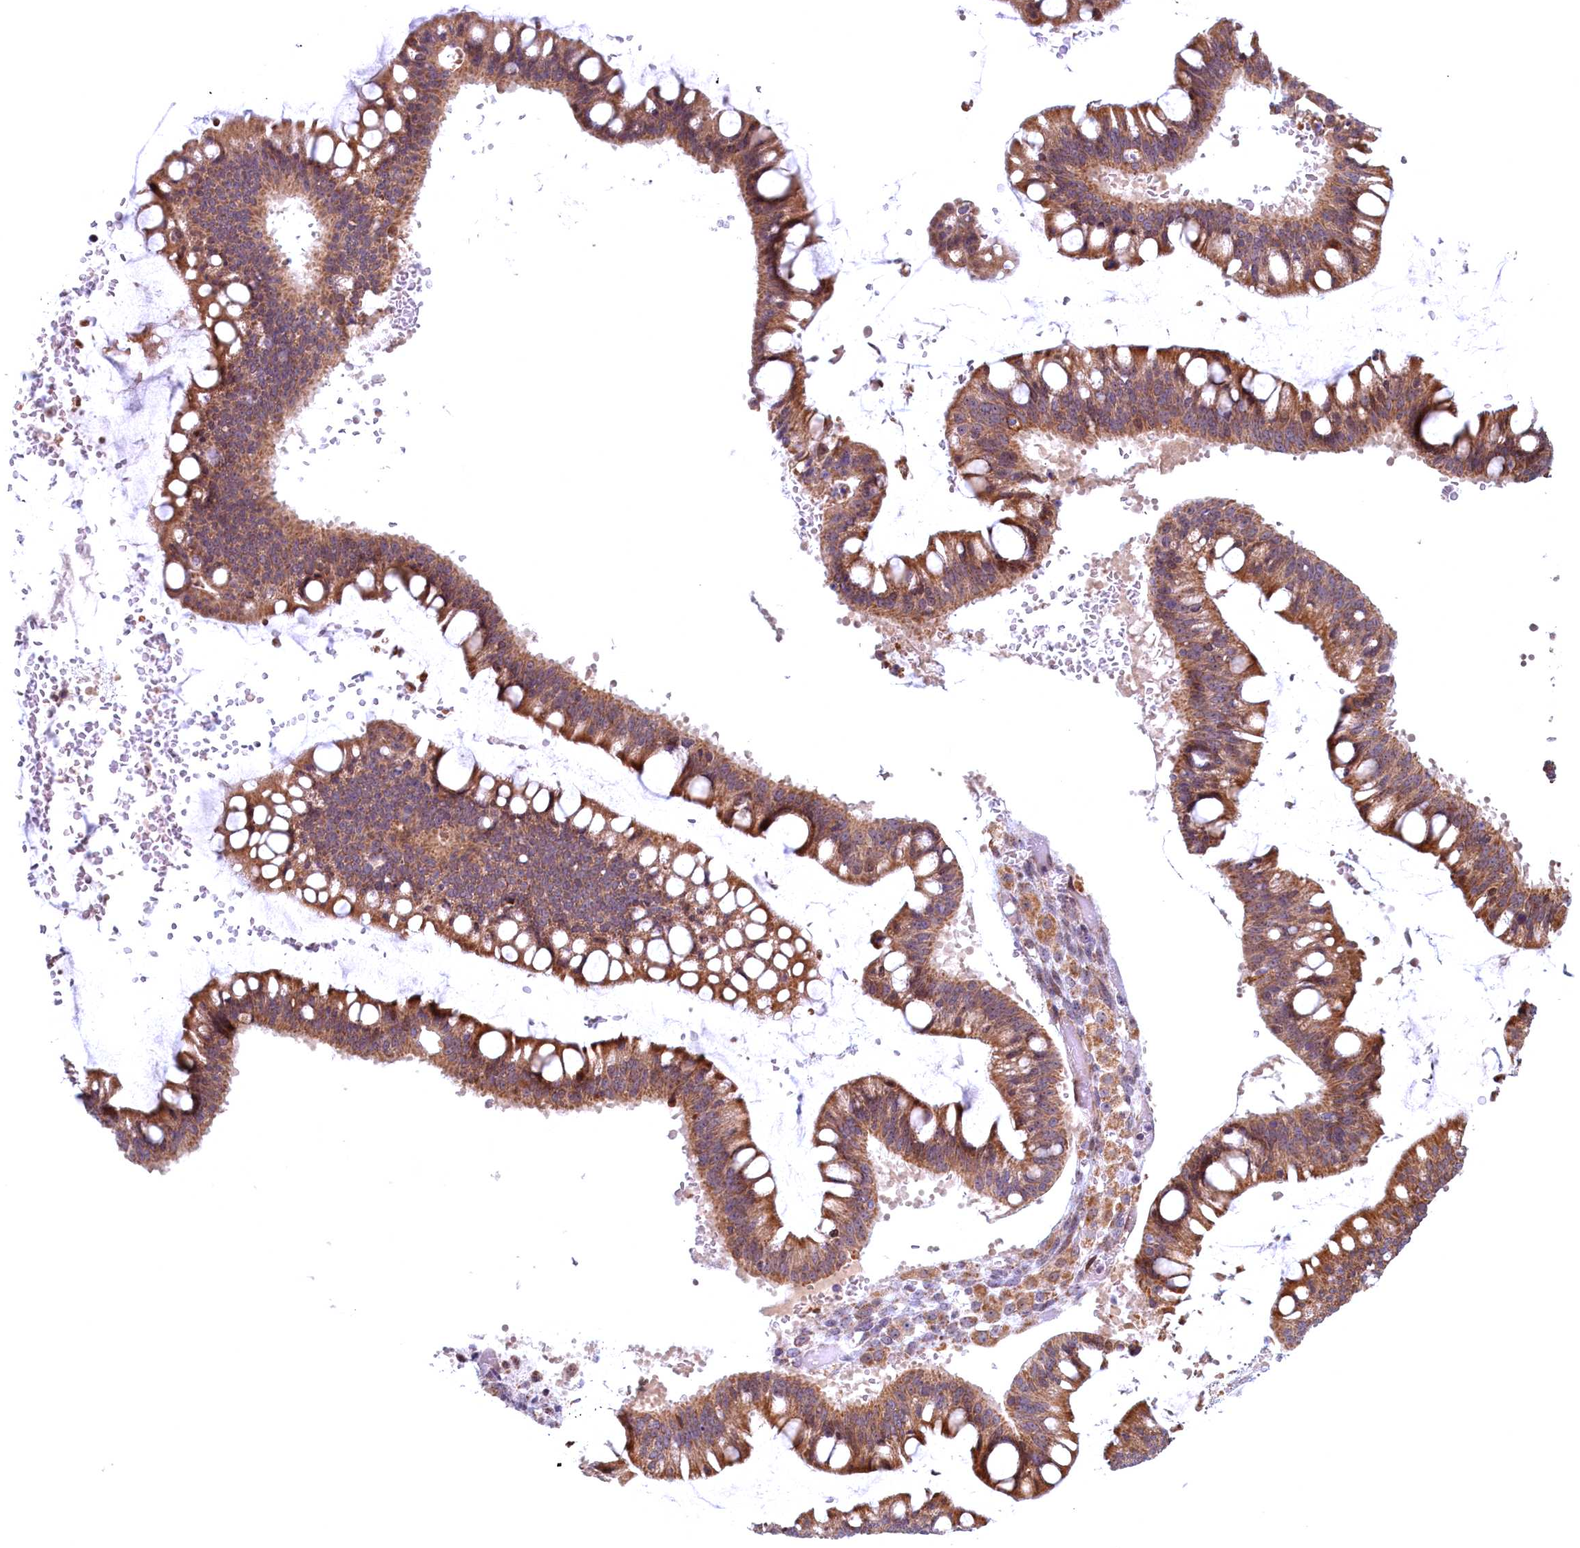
{"staining": {"intensity": "moderate", "quantity": ">75%", "location": "cytoplasmic/membranous"}, "tissue": "ovarian cancer", "cell_type": "Tumor cells", "image_type": "cancer", "snomed": [{"axis": "morphology", "description": "Cystadenocarcinoma, mucinous, NOS"}, {"axis": "topography", "description": "Ovary"}], "caption": "A micrograph of mucinous cystadenocarcinoma (ovarian) stained for a protein demonstrates moderate cytoplasmic/membranous brown staining in tumor cells. Using DAB (brown) and hematoxylin (blue) stains, captured at high magnification using brightfield microscopy.", "gene": "PLA2G10", "patient": {"sex": "female", "age": 73}}